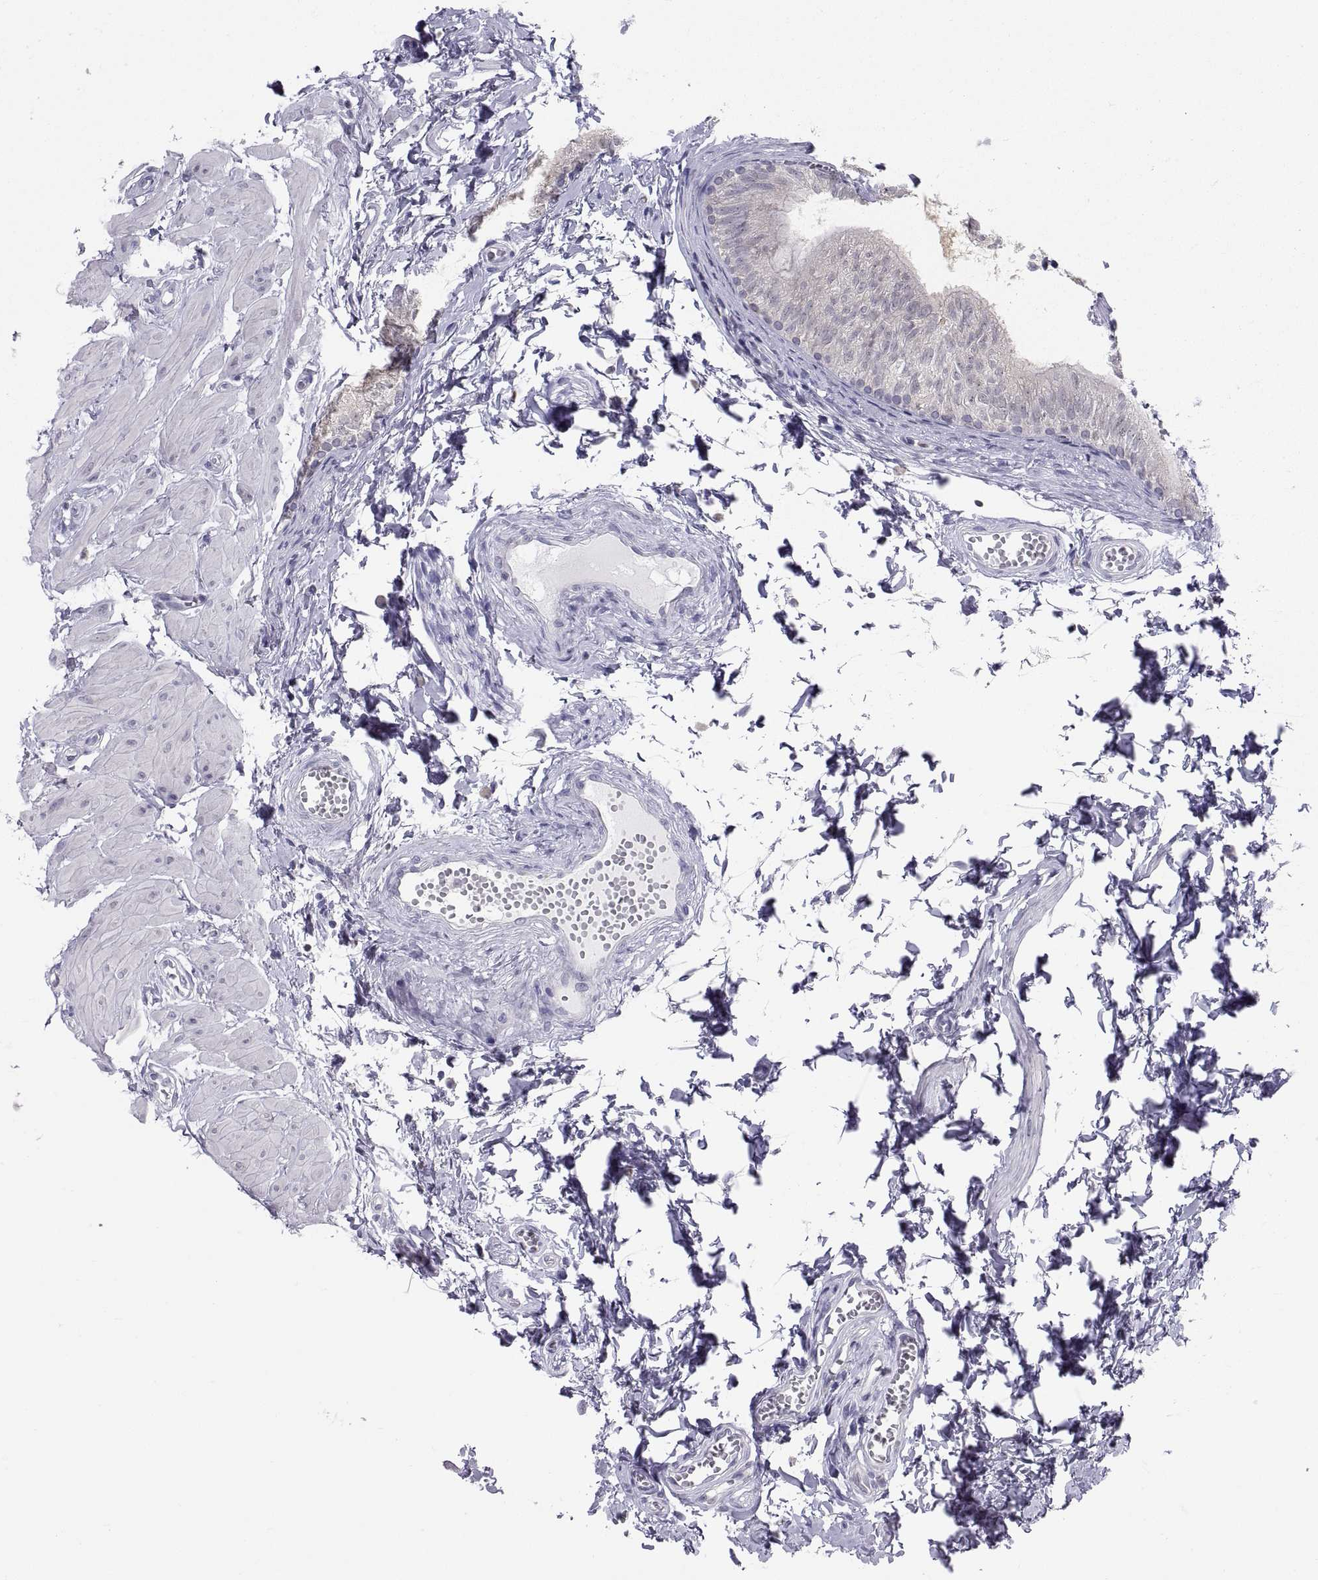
{"staining": {"intensity": "negative", "quantity": "none", "location": "none"}, "tissue": "epididymis", "cell_type": "Glandular cells", "image_type": "normal", "snomed": [{"axis": "morphology", "description": "Normal tissue, NOS"}, {"axis": "topography", "description": "Epididymis"}], "caption": "IHC of benign human epididymis displays no staining in glandular cells.", "gene": "ERO1A", "patient": {"sex": "male", "age": 22}}